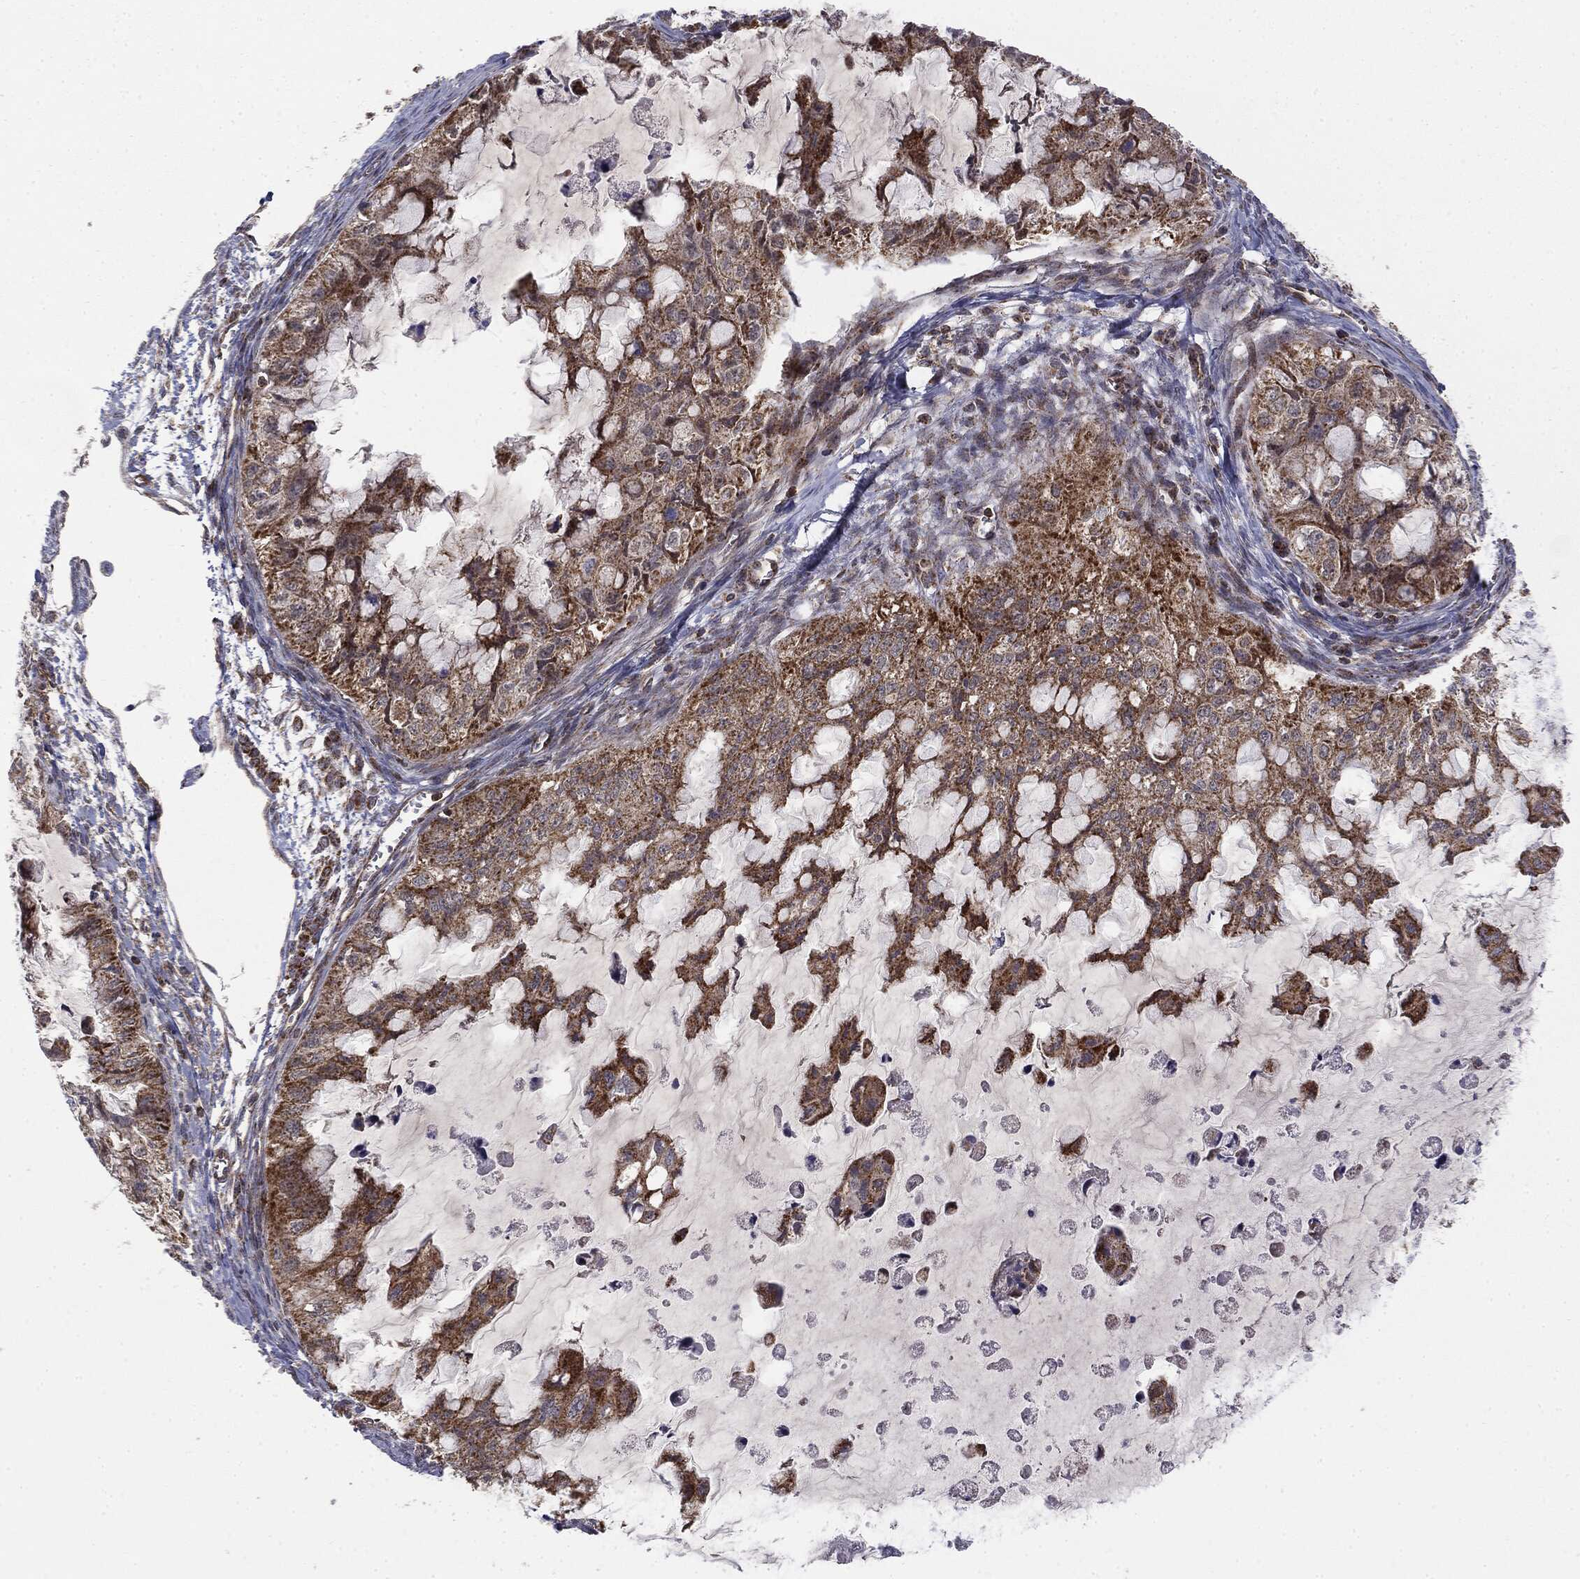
{"staining": {"intensity": "moderate", "quantity": ">75%", "location": "cytoplasmic/membranous"}, "tissue": "ovarian cancer", "cell_type": "Tumor cells", "image_type": "cancer", "snomed": [{"axis": "morphology", "description": "Cystadenocarcinoma, mucinous, NOS"}, {"axis": "topography", "description": "Ovary"}], "caption": "Ovarian cancer was stained to show a protein in brown. There is medium levels of moderate cytoplasmic/membranous positivity in approximately >75% of tumor cells. Immunohistochemistry (ihc) stains the protein in brown and the nuclei are stained blue.", "gene": "MTOR", "patient": {"sex": "female", "age": 72}}